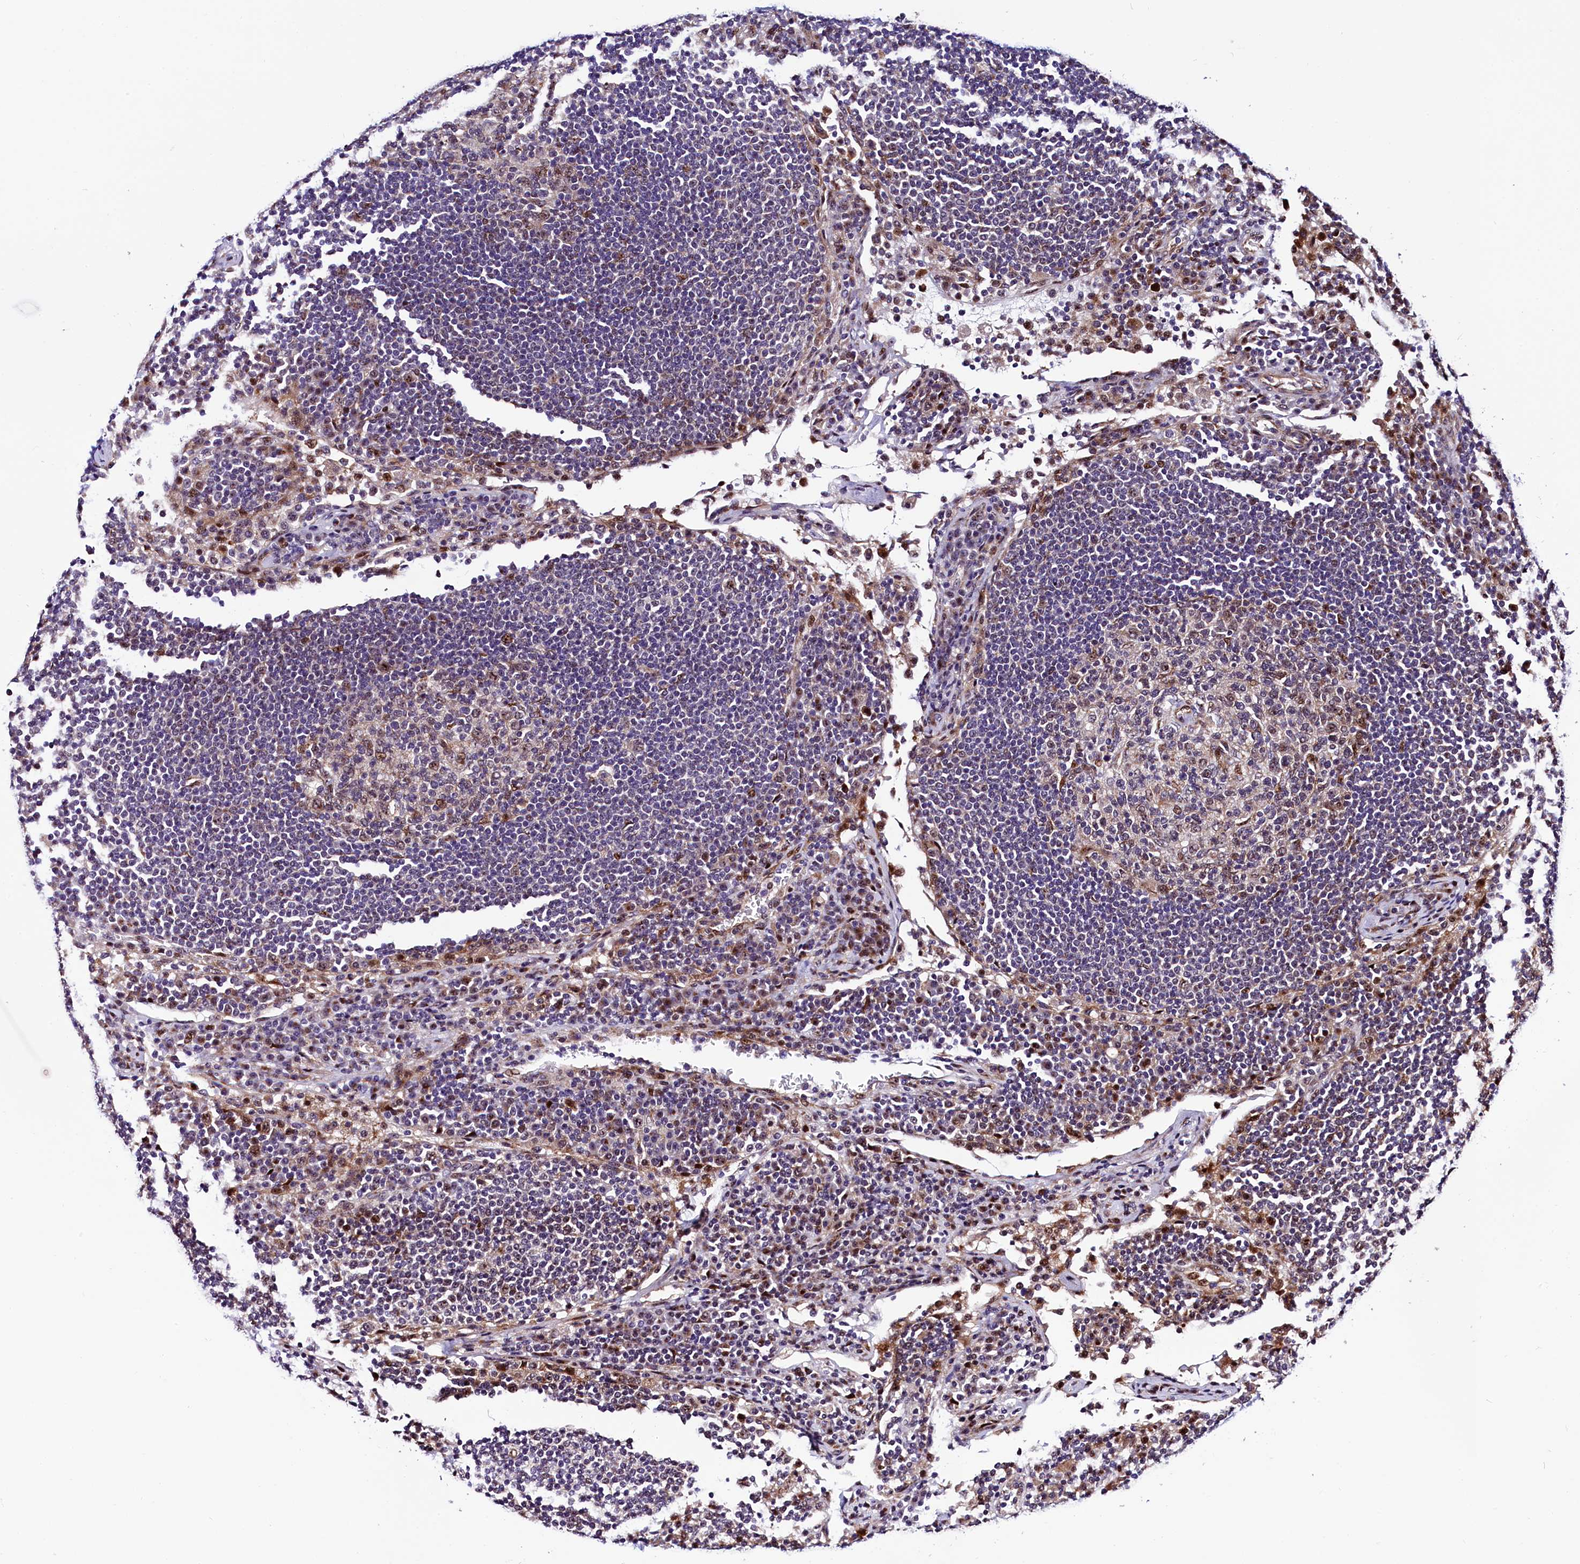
{"staining": {"intensity": "moderate", "quantity": "<25%", "location": "nuclear"}, "tissue": "lymph node", "cell_type": "Germinal center cells", "image_type": "normal", "snomed": [{"axis": "morphology", "description": "Normal tissue, NOS"}, {"axis": "topography", "description": "Lymph node"}], "caption": "IHC photomicrograph of benign human lymph node stained for a protein (brown), which shows low levels of moderate nuclear expression in about <25% of germinal center cells.", "gene": "TRMT112", "patient": {"sex": "female", "age": 53}}